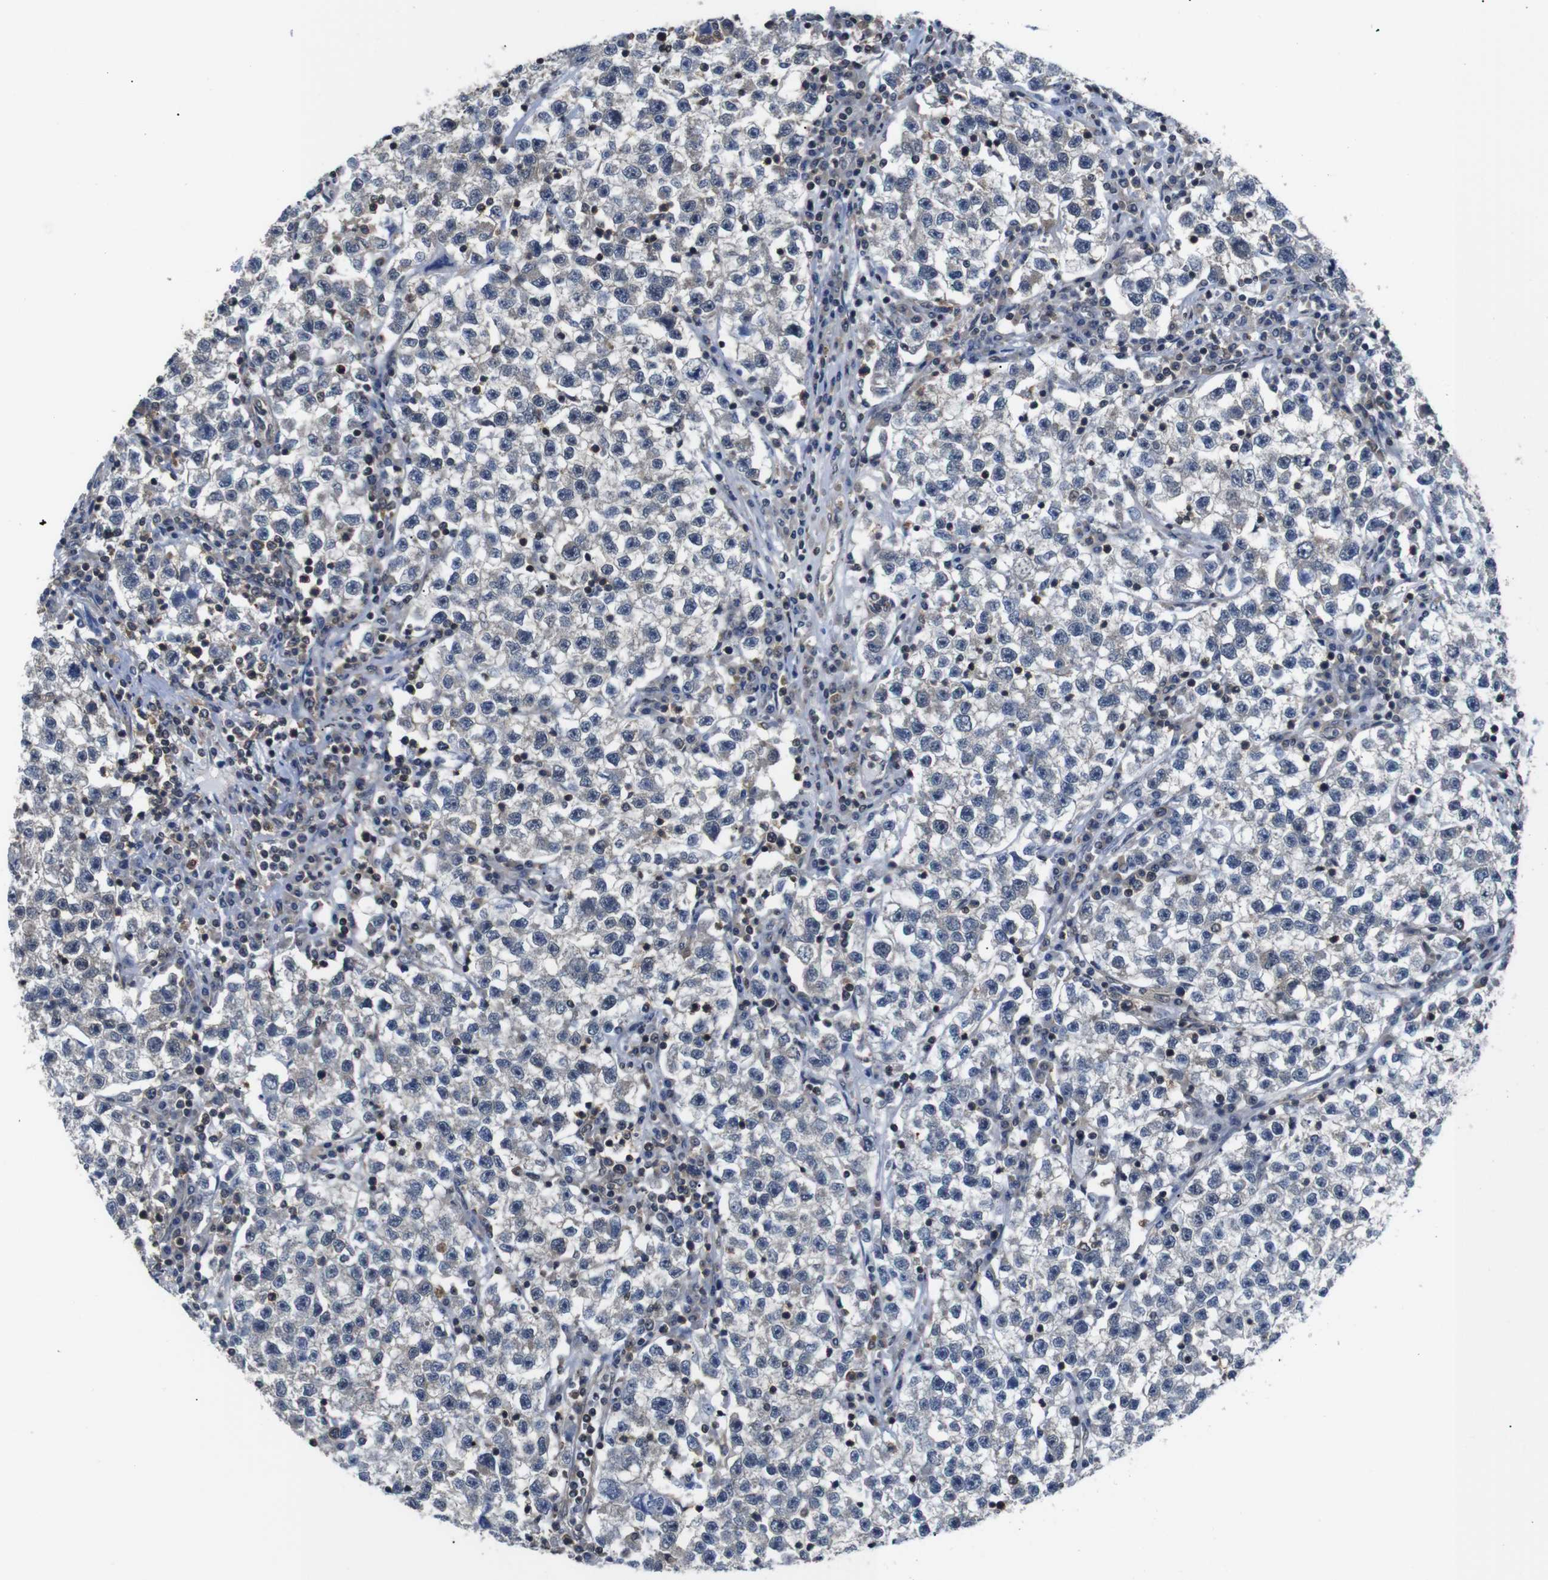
{"staining": {"intensity": "negative", "quantity": "none", "location": "none"}, "tissue": "testis cancer", "cell_type": "Tumor cells", "image_type": "cancer", "snomed": [{"axis": "morphology", "description": "Seminoma, NOS"}, {"axis": "topography", "description": "Testis"}], "caption": "This micrograph is of testis cancer stained with immunohistochemistry (IHC) to label a protein in brown with the nuclei are counter-stained blue. There is no positivity in tumor cells.", "gene": "UBXN1", "patient": {"sex": "male", "age": 22}}